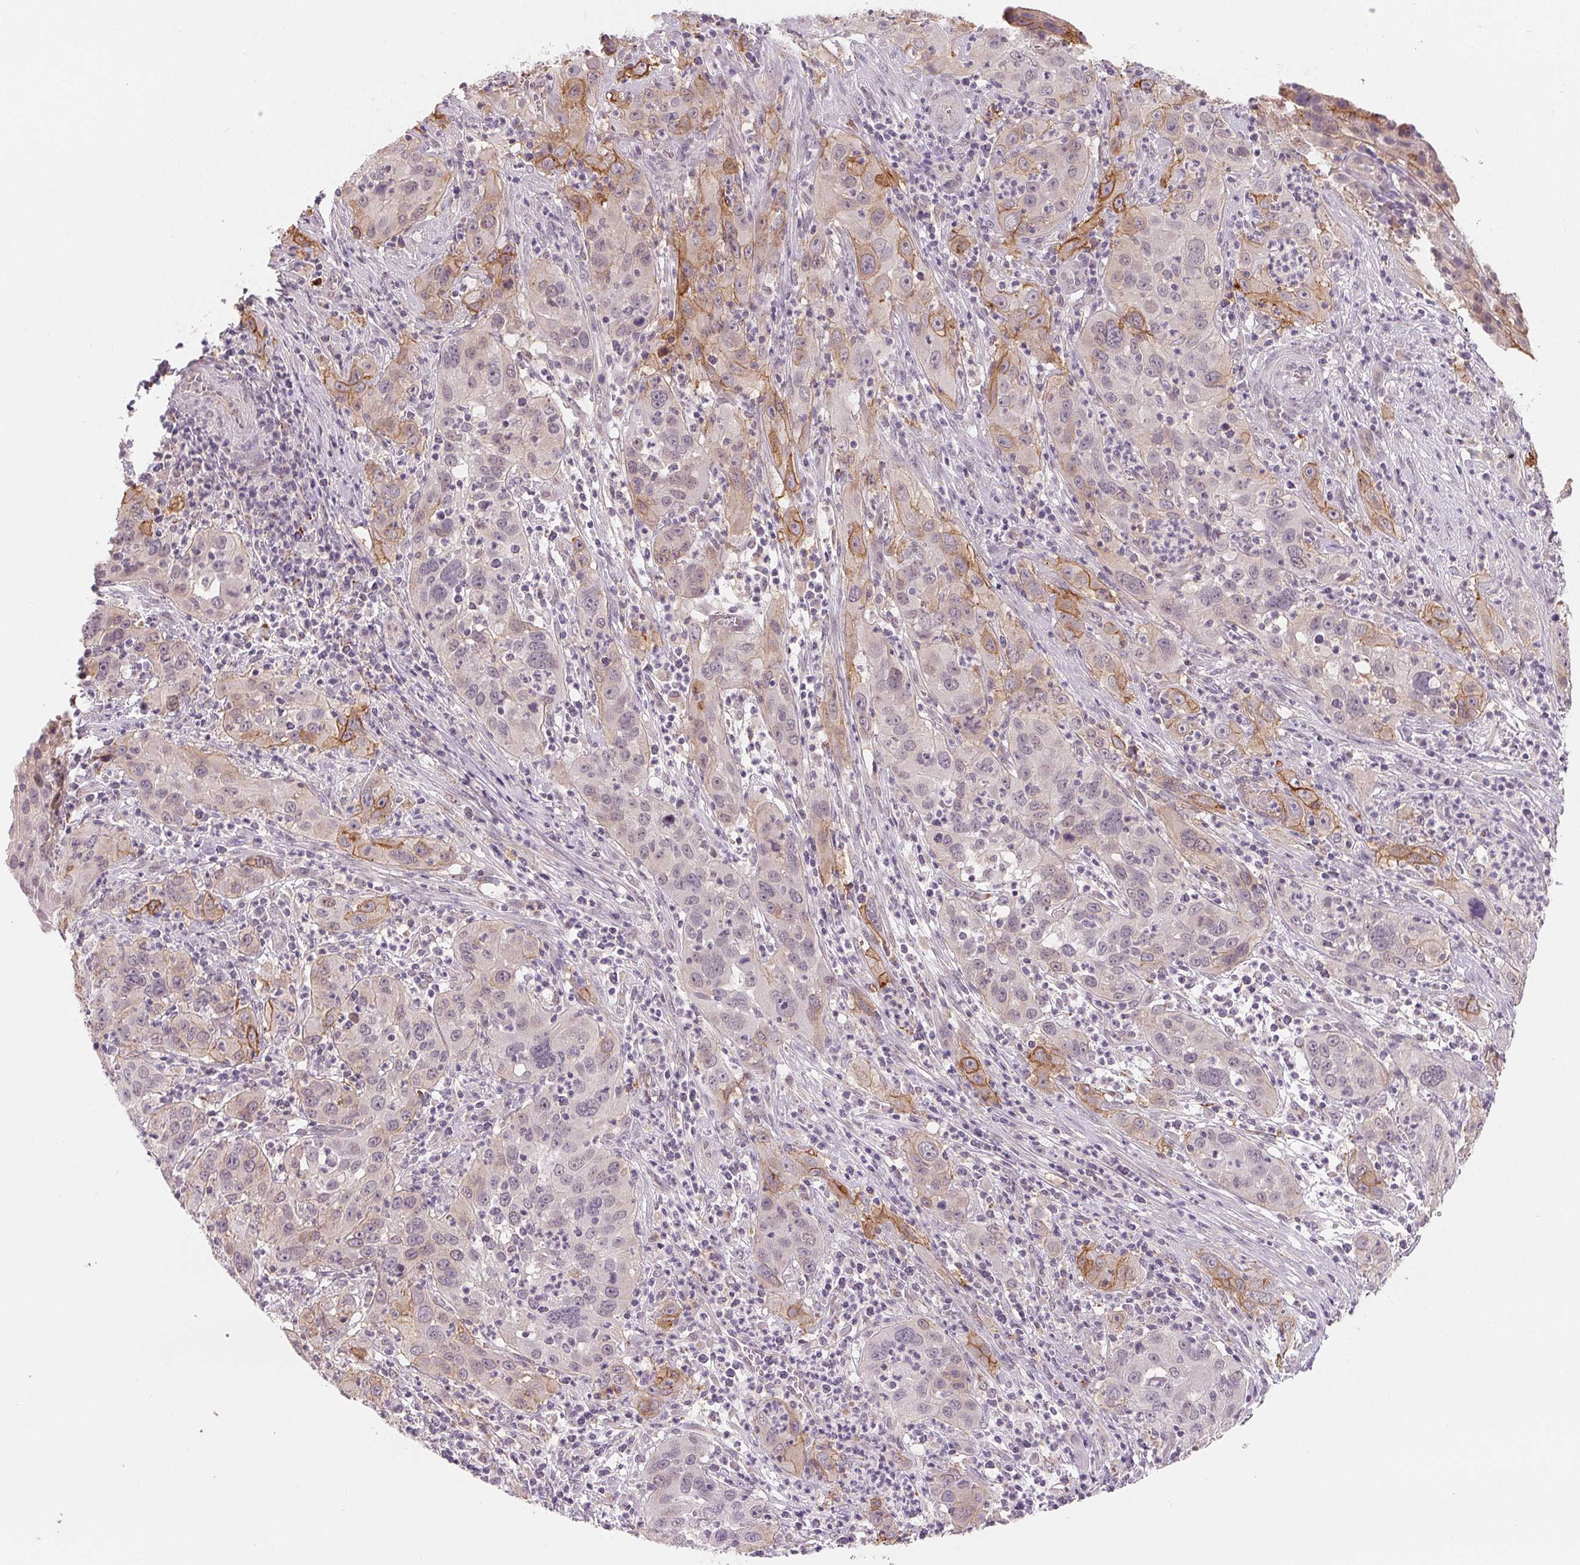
{"staining": {"intensity": "moderate", "quantity": "<25%", "location": "cytoplasmic/membranous"}, "tissue": "cervical cancer", "cell_type": "Tumor cells", "image_type": "cancer", "snomed": [{"axis": "morphology", "description": "Squamous cell carcinoma, NOS"}, {"axis": "topography", "description": "Cervix"}], "caption": "There is low levels of moderate cytoplasmic/membranous staining in tumor cells of squamous cell carcinoma (cervical), as demonstrated by immunohistochemical staining (brown color).", "gene": "CFC1", "patient": {"sex": "female", "age": 32}}